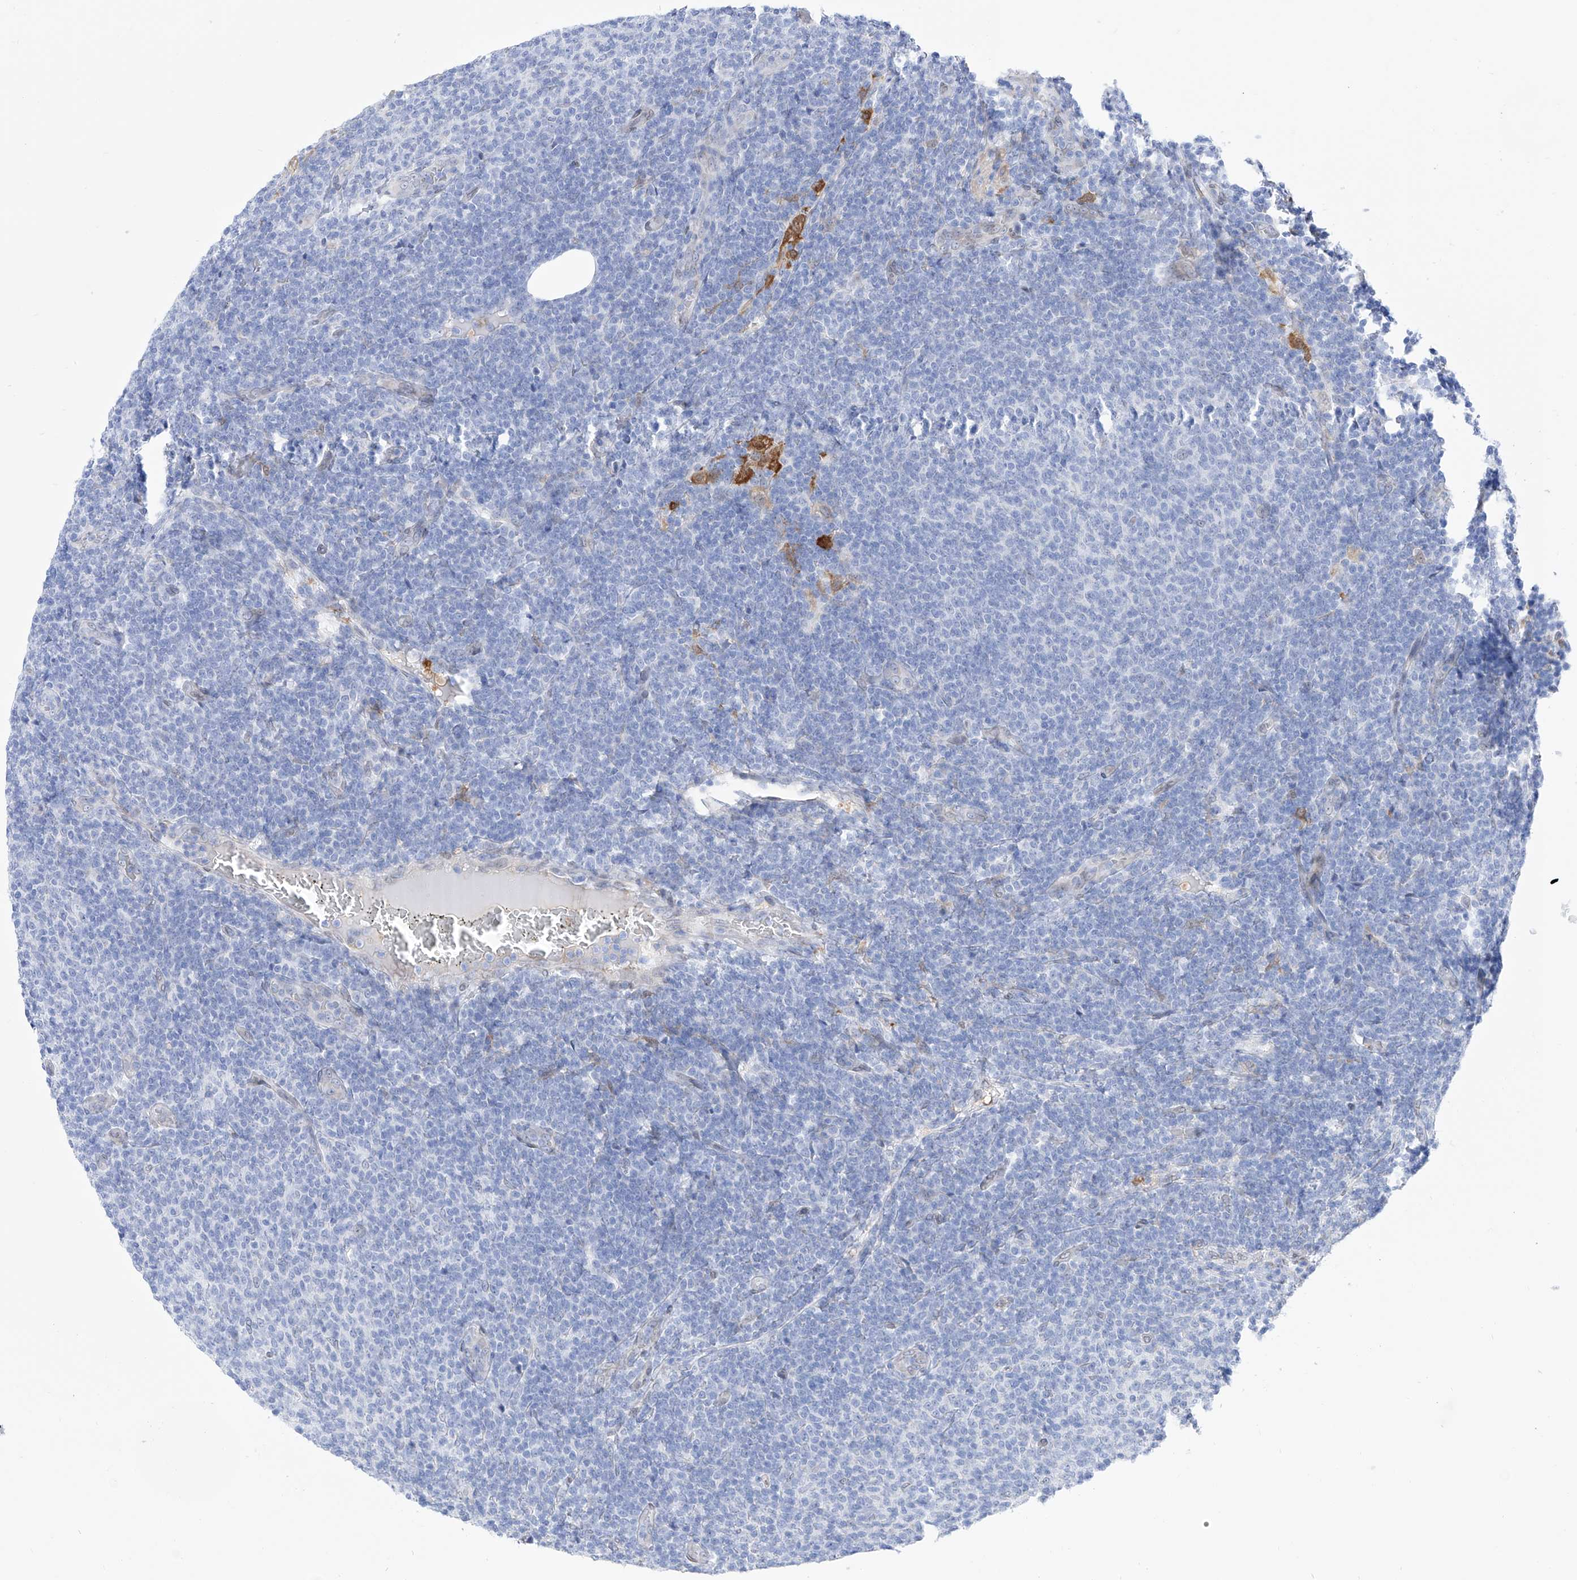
{"staining": {"intensity": "negative", "quantity": "none", "location": "none"}, "tissue": "lymphoma", "cell_type": "Tumor cells", "image_type": "cancer", "snomed": [{"axis": "morphology", "description": "Malignant lymphoma, non-Hodgkin's type, Low grade"}, {"axis": "topography", "description": "Lymph node"}], "caption": "Low-grade malignant lymphoma, non-Hodgkin's type was stained to show a protein in brown. There is no significant expression in tumor cells.", "gene": "LCLAT1", "patient": {"sex": "male", "age": 66}}